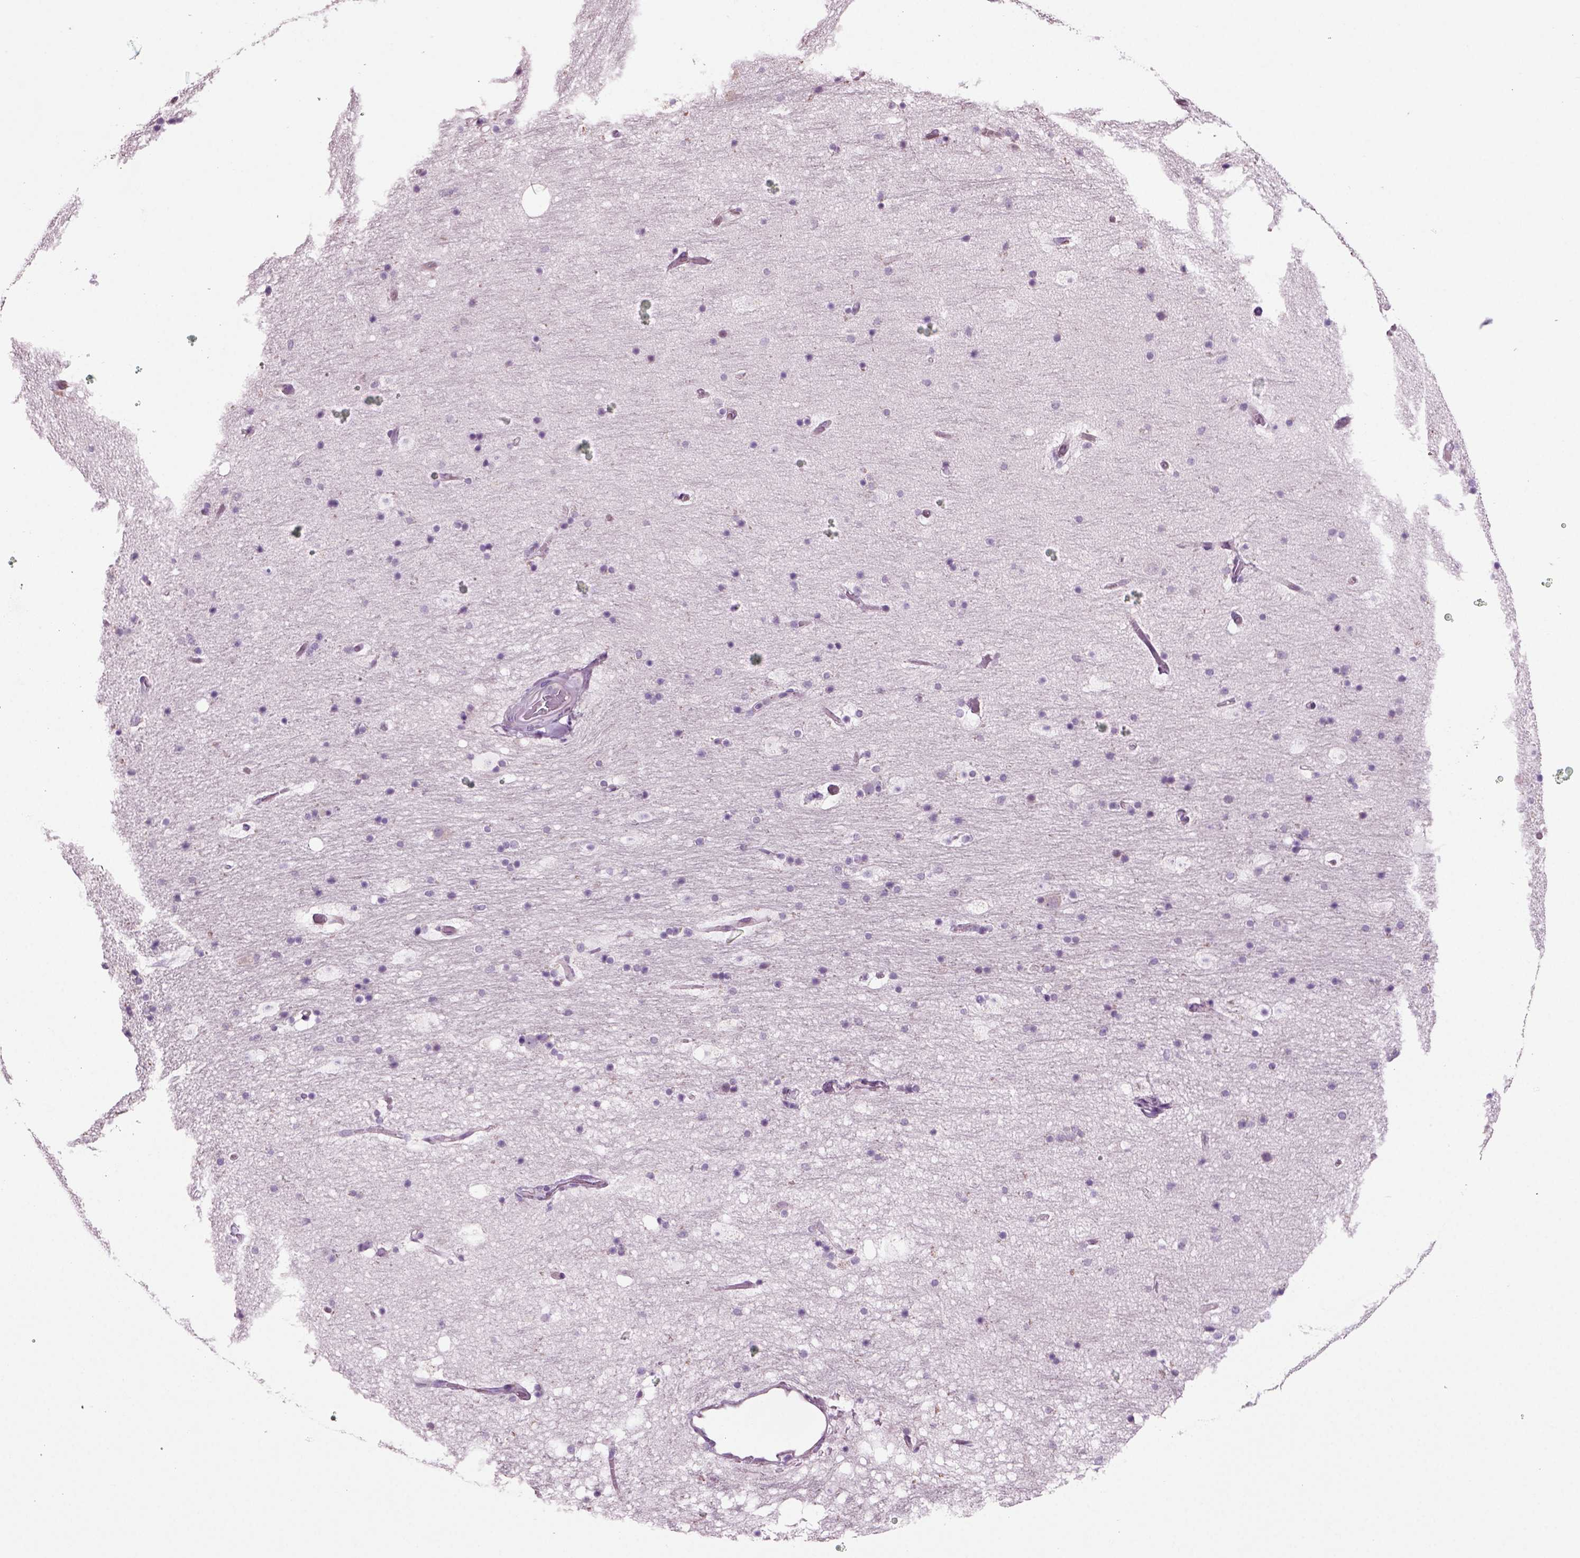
{"staining": {"intensity": "negative", "quantity": "none", "location": "none"}, "tissue": "hippocampus", "cell_type": "Glial cells", "image_type": "normal", "snomed": [{"axis": "morphology", "description": "Normal tissue, NOS"}, {"axis": "topography", "description": "Hippocampus"}], "caption": "Immunohistochemistry (IHC) micrograph of unremarkable hippocampus: human hippocampus stained with DAB reveals no significant protein expression in glial cells.", "gene": "ARID3A", "patient": {"sex": "male", "age": 51}}